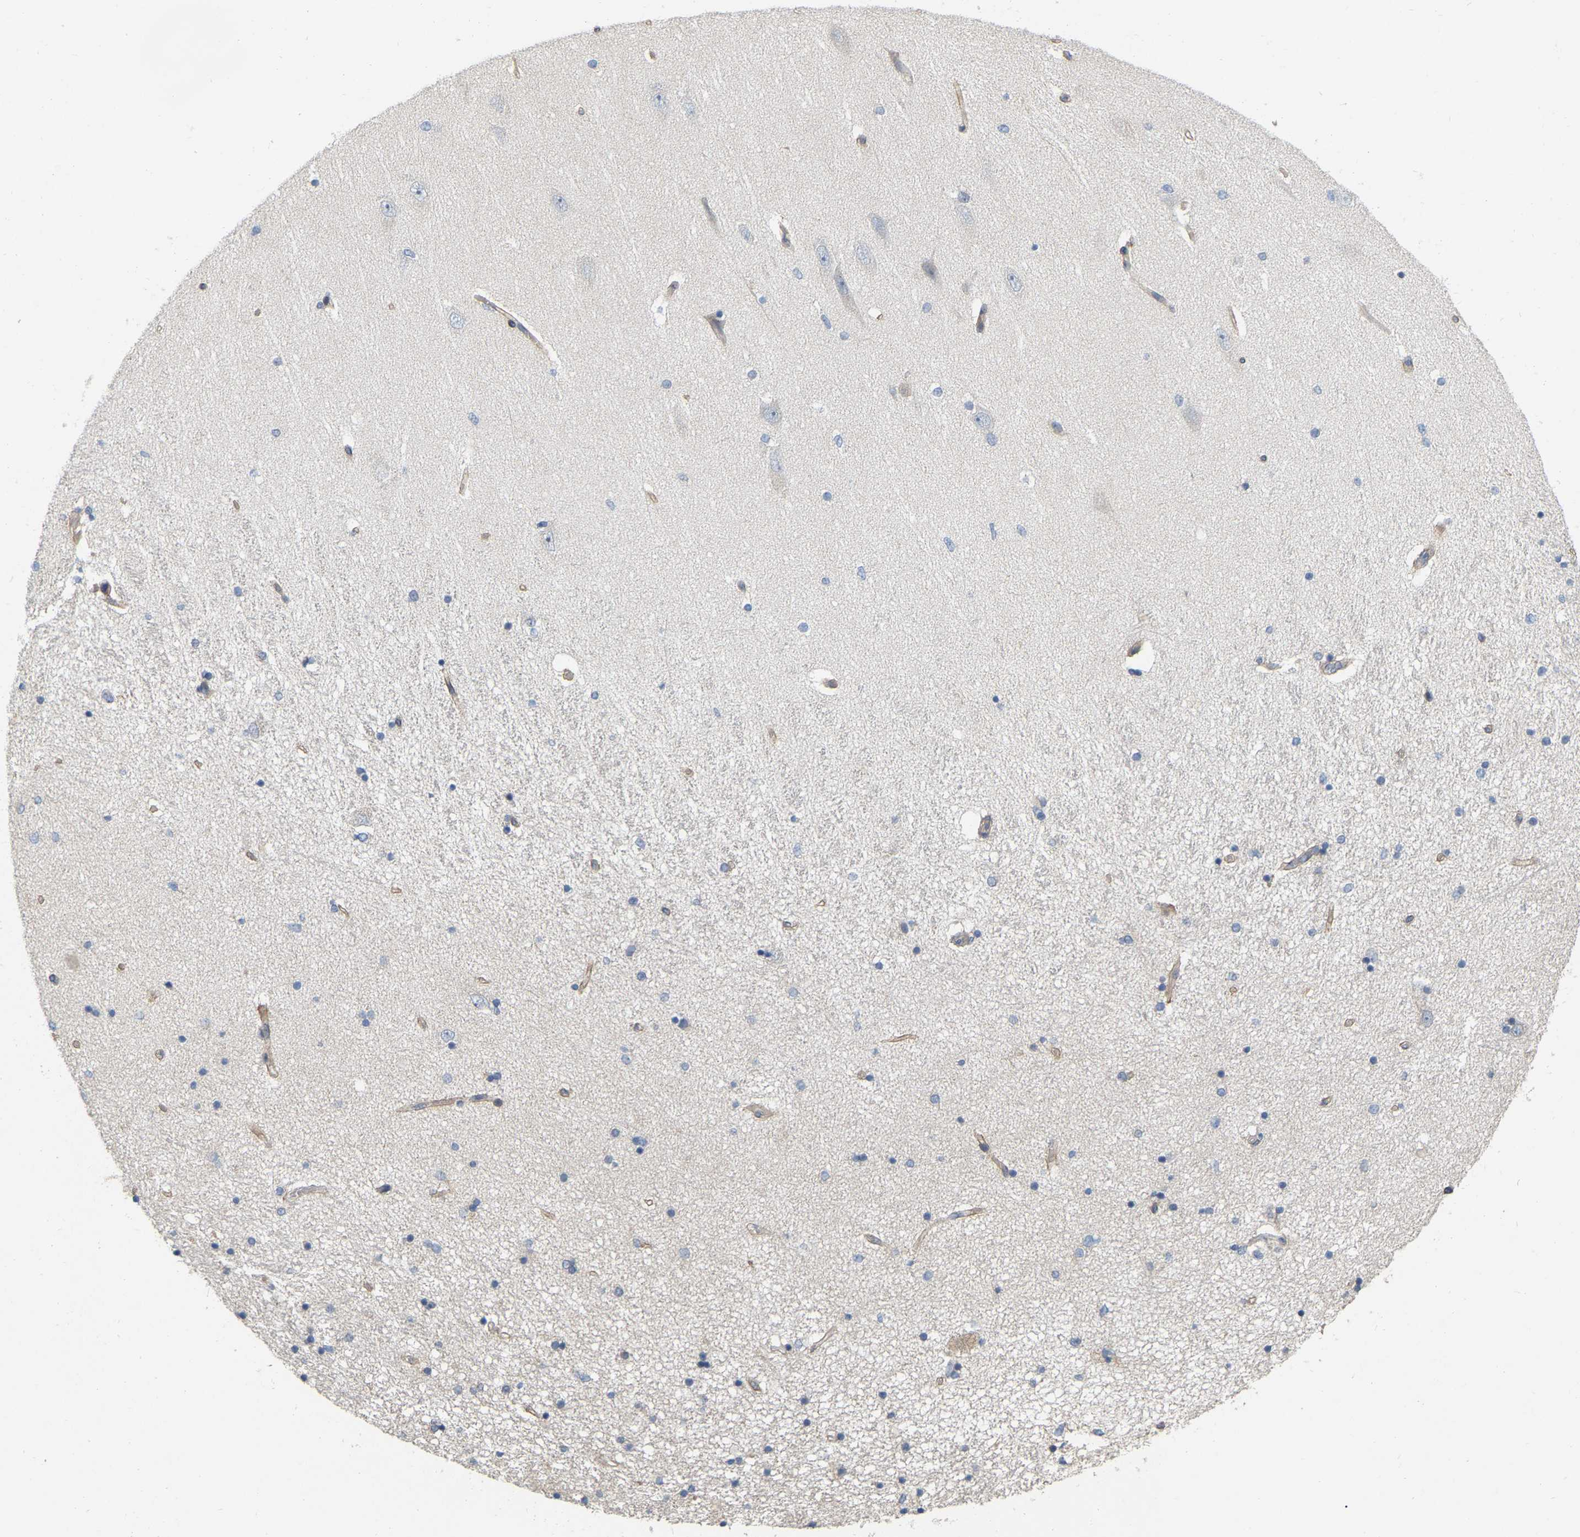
{"staining": {"intensity": "negative", "quantity": "none", "location": "none"}, "tissue": "hippocampus", "cell_type": "Glial cells", "image_type": "normal", "snomed": [{"axis": "morphology", "description": "Normal tissue, NOS"}, {"axis": "topography", "description": "Hippocampus"}], "caption": "DAB (3,3'-diaminobenzidine) immunohistochemical staining of unremarkable hippocampus demonstrates no significant staining in glial cells. Nuclei are stained in blue.", "gene": "SSH1", "patient": {"sex": "female", "age": 54}}